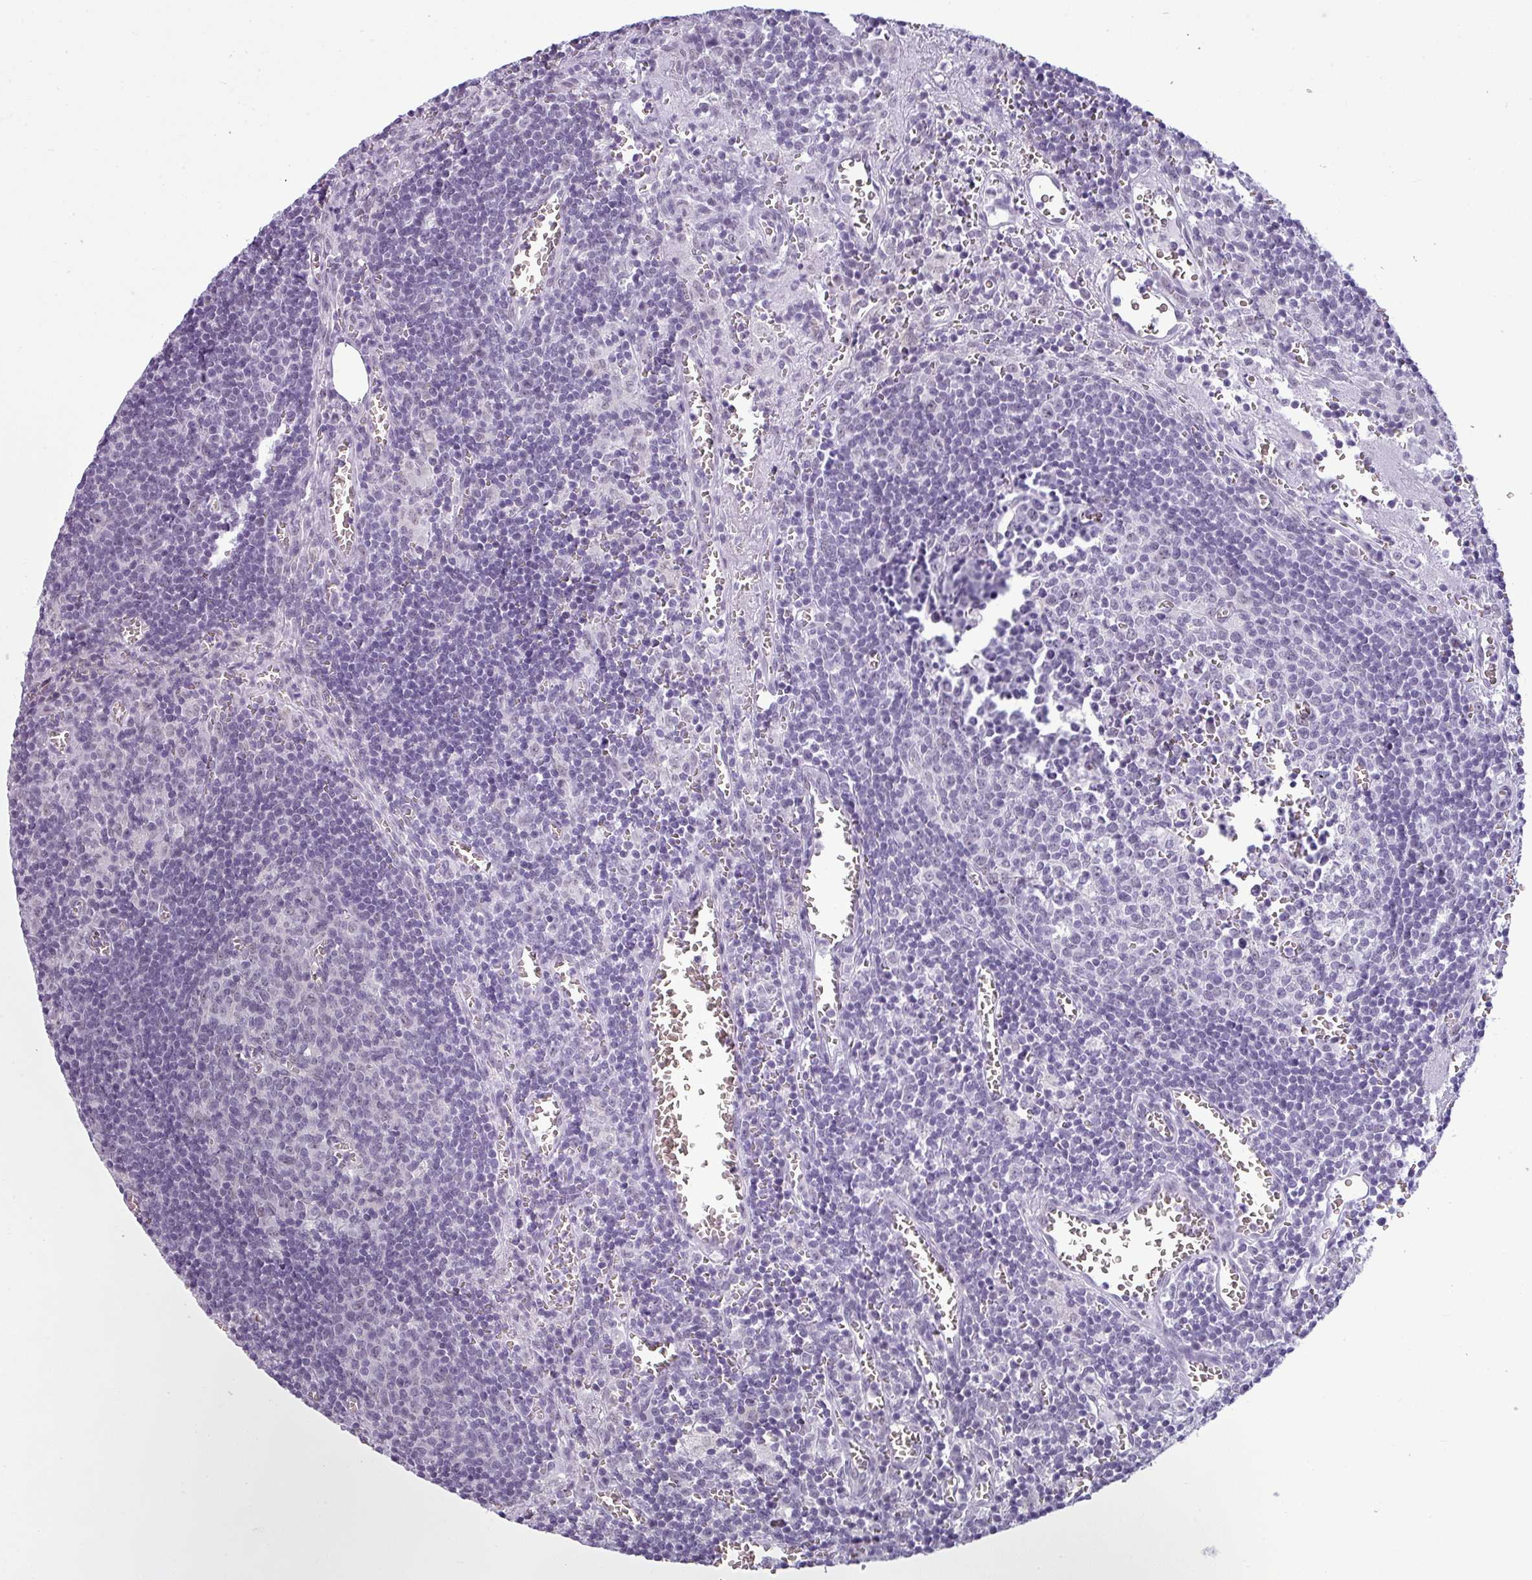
{"staining": {"intensity": "negative", "quantity": "none", "location": "none"}, "tissue": "lymph node", "cell_type": "Germinal center cells", "image_type": "normal", "snomed": [{"axis": "morphology", "description": "Normal tissue, NOS"}, {"axis": "topography", "description": "Lymph node"}], "caption": "Human lymph node stained for a protein using IHC exhibits no staining in germinal center cells.", "gene": "SRGAP1", "patient": {"sex": "male", "age": 50}}